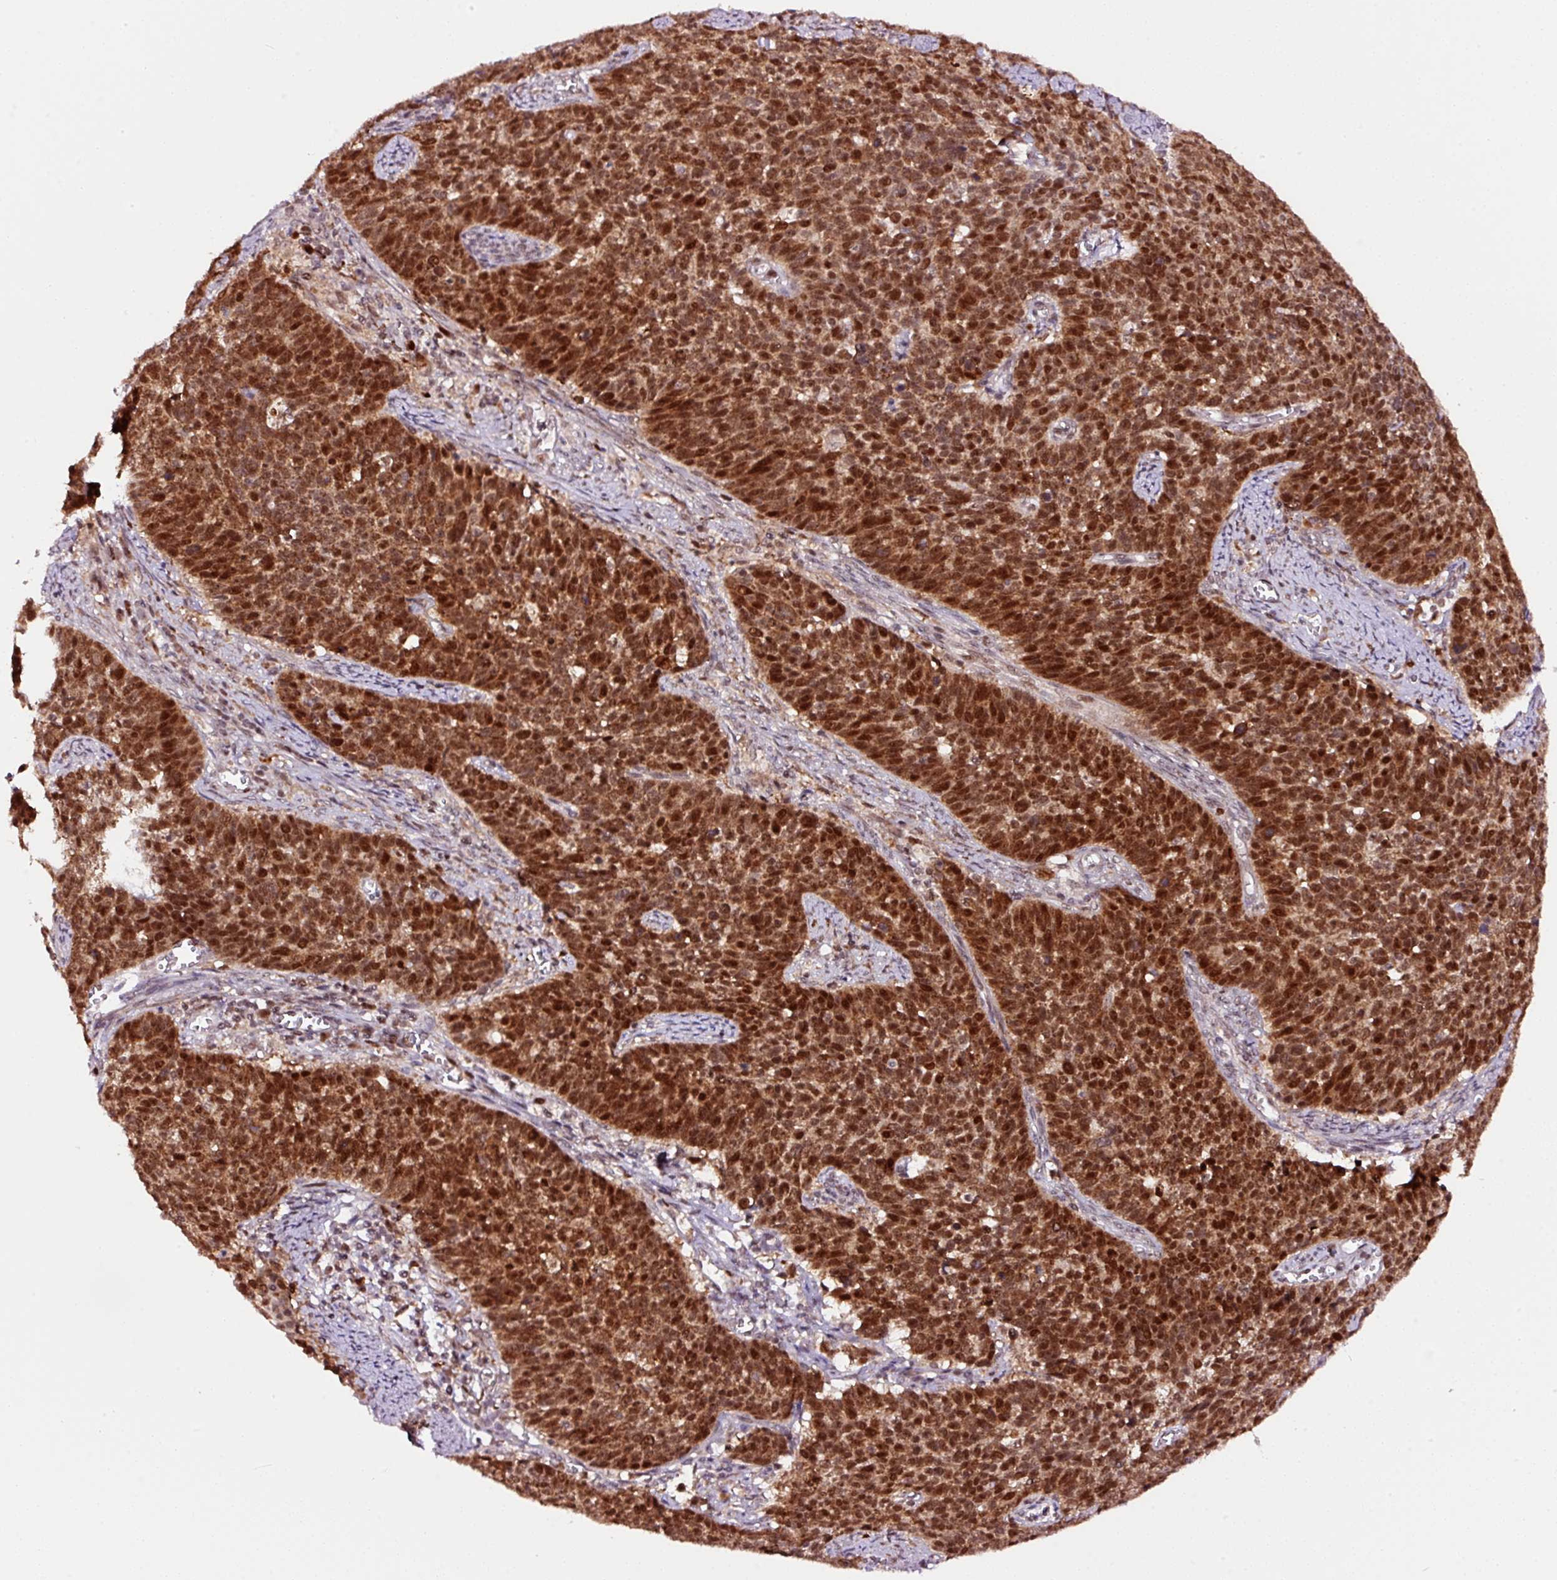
{"staining": {"intensity": "strong", "quantity": ">75%", "location": "nuclear"}, "tissue": "cervical cancer", "cell_type": "Tumor cells", "image_type": "cancer", "snomed": [{"axis": "morphology", "description": "Squamous cell carcinoma, NOS"}, {"axis": "topography", "description": "Cervix"}], "caption": "High-power microscopy captured an IHC histopathology image of cervical squamous cell carcinoma, revealing strong nuclear positivity in approximately >75% of tumor cells.", "gene": "RFC4", "patient": {"sex": "female", "age": 39}}